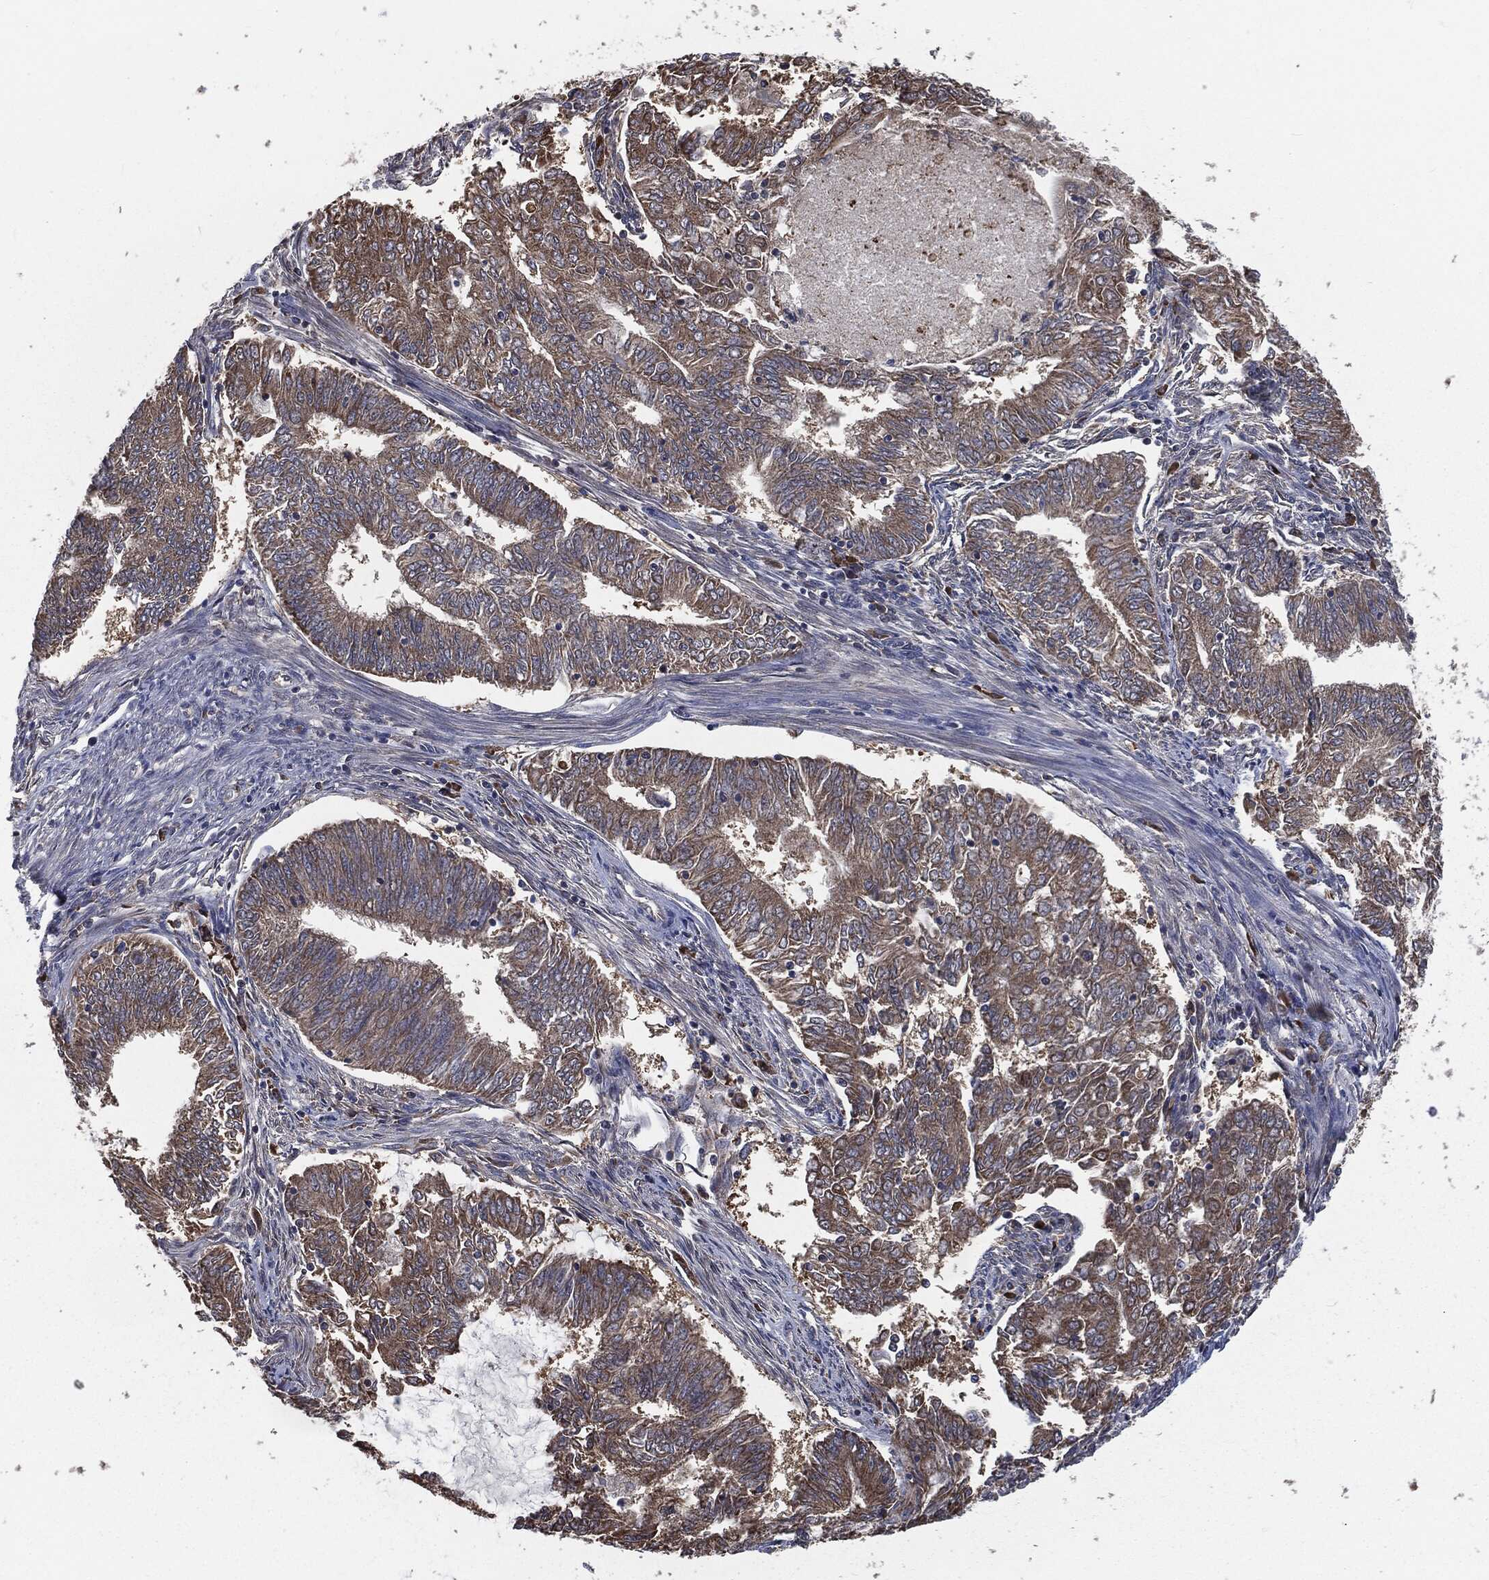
{"staining": {"intensity": "weak", "quantity": ">75%", "location": "cytoplasmic/membranous"}, "tissue": "endometrial cancer", "cell_type": "Tumor cells", "image_type": "cancer", "snomed": [{"axis": "morphology", "description": "Adenocarcinoma, NOS"}, {"axis": "topography", "description": "Endometrium"}], "caption": "This image demonstrates endometrial cancer stained with immunohistochemistry (IHC) to label a protein in brown. The cytoplasmic/membranous of tumor cells show weak positivity for the protein. Nuclei are counter-stained blue.", "gene": "PRDX4", "patient": {"sex": "female", "age": 62}}